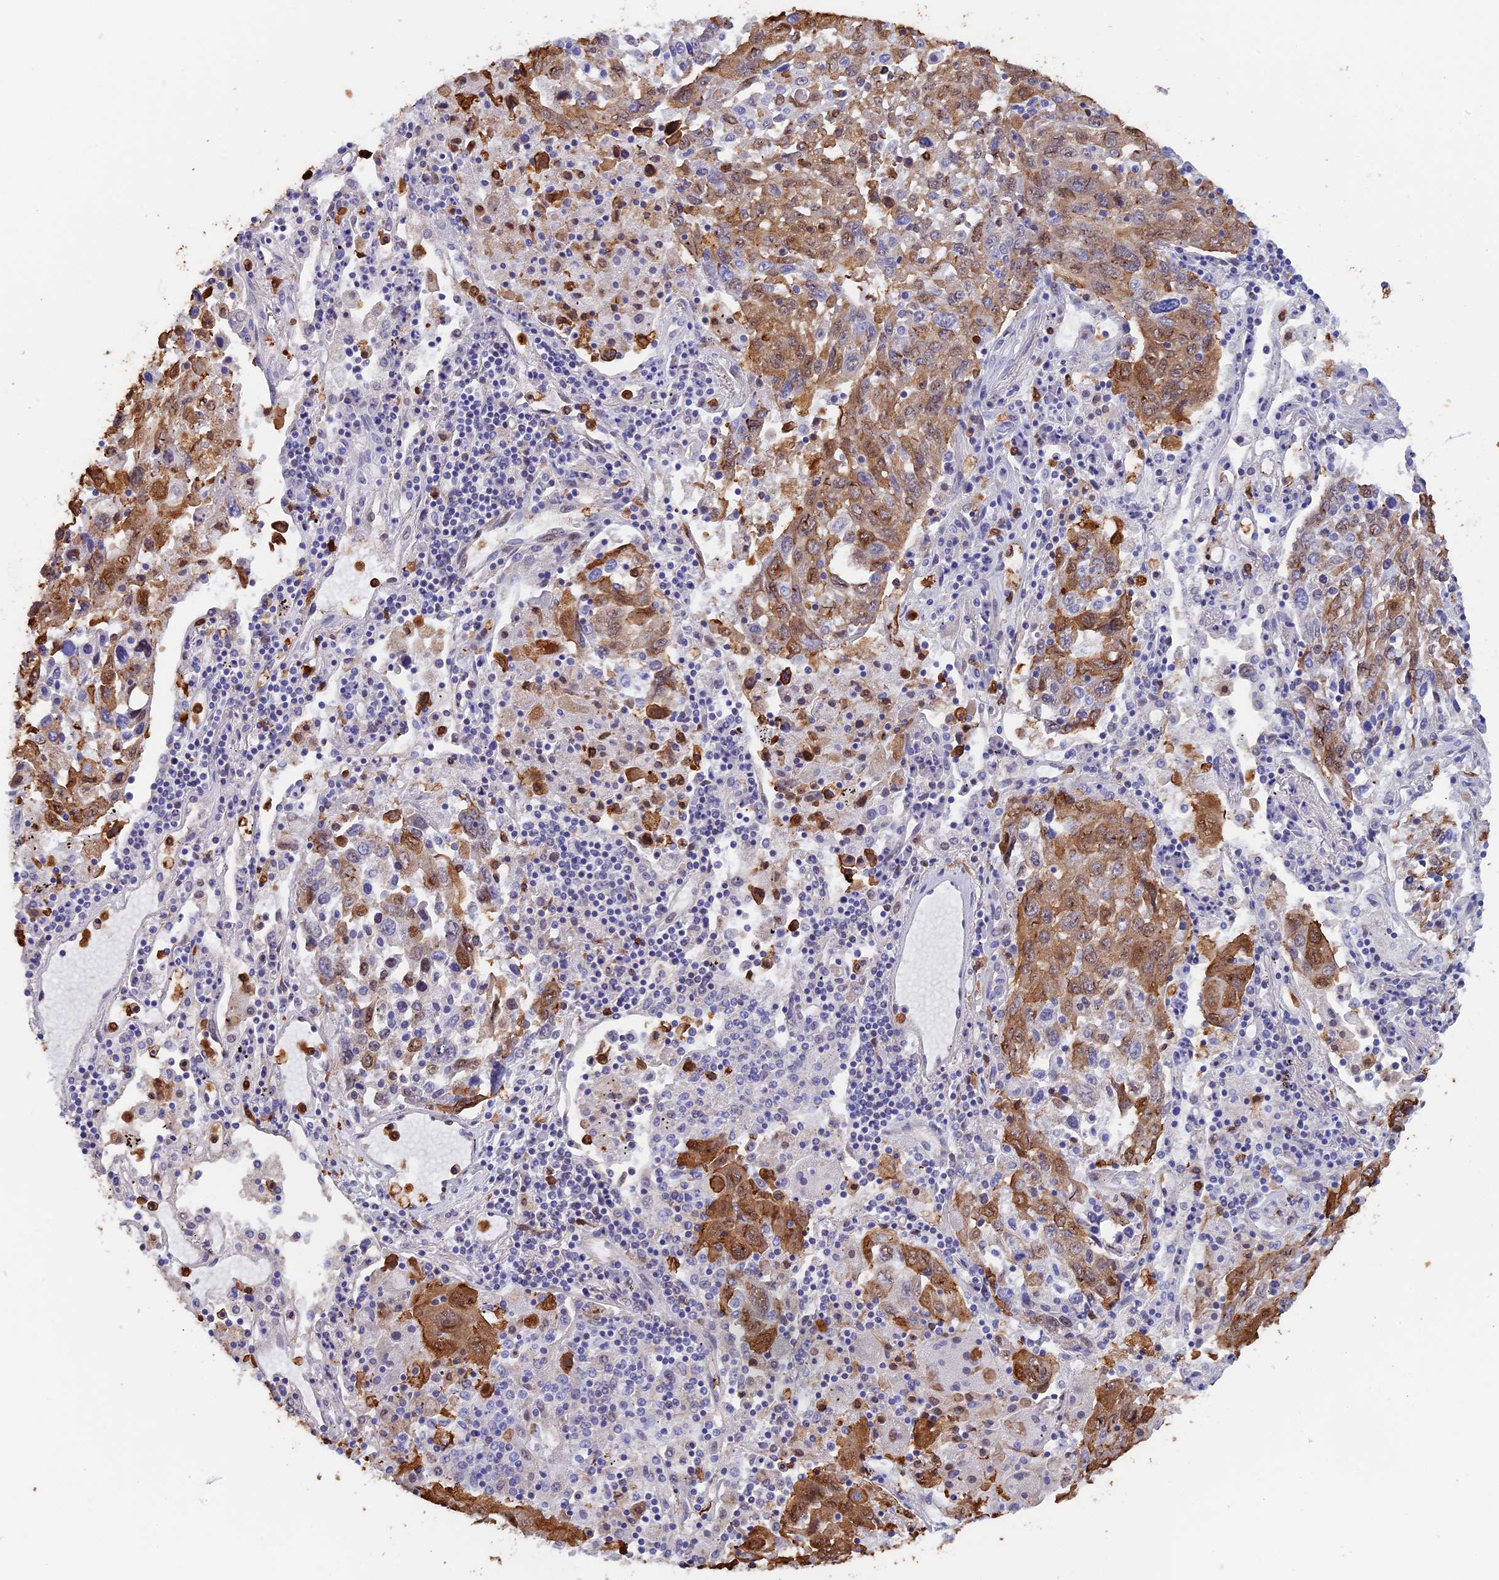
{"staining": {"intensity": "moderate", "quantity": "25%-75%", "location": "cytoplasmic/membranous,nuclear"}, "tissue": "lung cancer", "cell_type": "Tumor cells", "image_type": "cancer", "snomed": [{"axis": "morphology", "description": "Squamous cell carcinoma, NOS"}, {"axis": "topography", "description": "Lung"}], "caption": "DAB (3,3'-diaminobenzidine) immunohistochemical staining of human lung cancer shows moderate cytoplasmic/membranous and nuclear protein positivity in about 25%-75% of tumor cells.", "gene": "SLC26A1", "patient": {"sex": "male", "age": 65}}